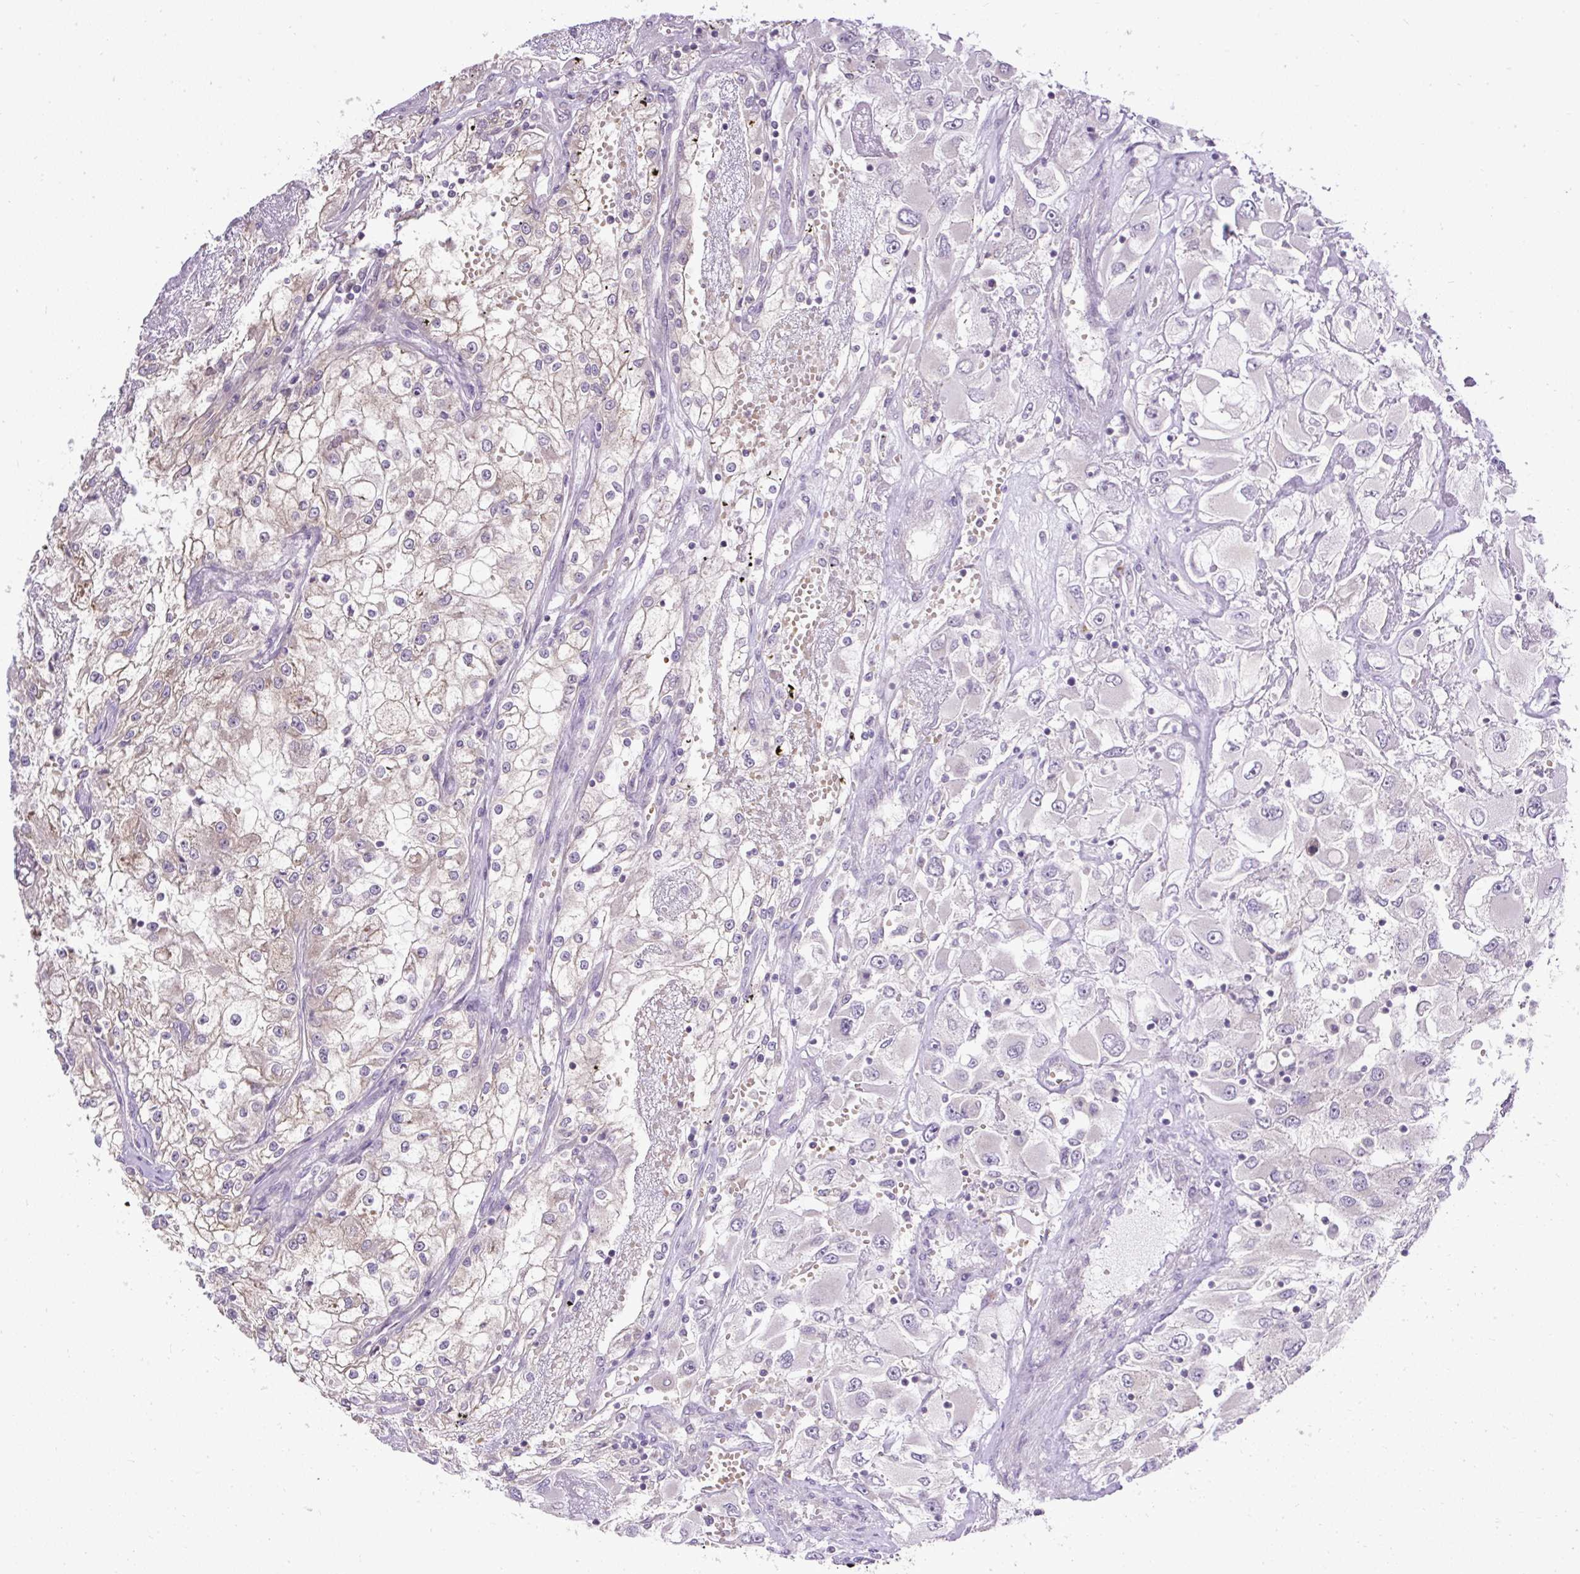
{"staining": {"intensity": "negative", "quantity": "none", "location": "none"}, "tissue": "renal cancer", "cell_type": "Tumor cells", "image_type": "cancer", "snomed": [{"axis": "morphology", "description": "Adenocarcinoma, NOS"}, {"axis": "topography", "description": "Kidney"}], "caption": "Tumor cells show no significant protein positivity in renal adenocarcinoma.", "gene": "SMC4", "patient": {"sex": "female", "age": 52}}